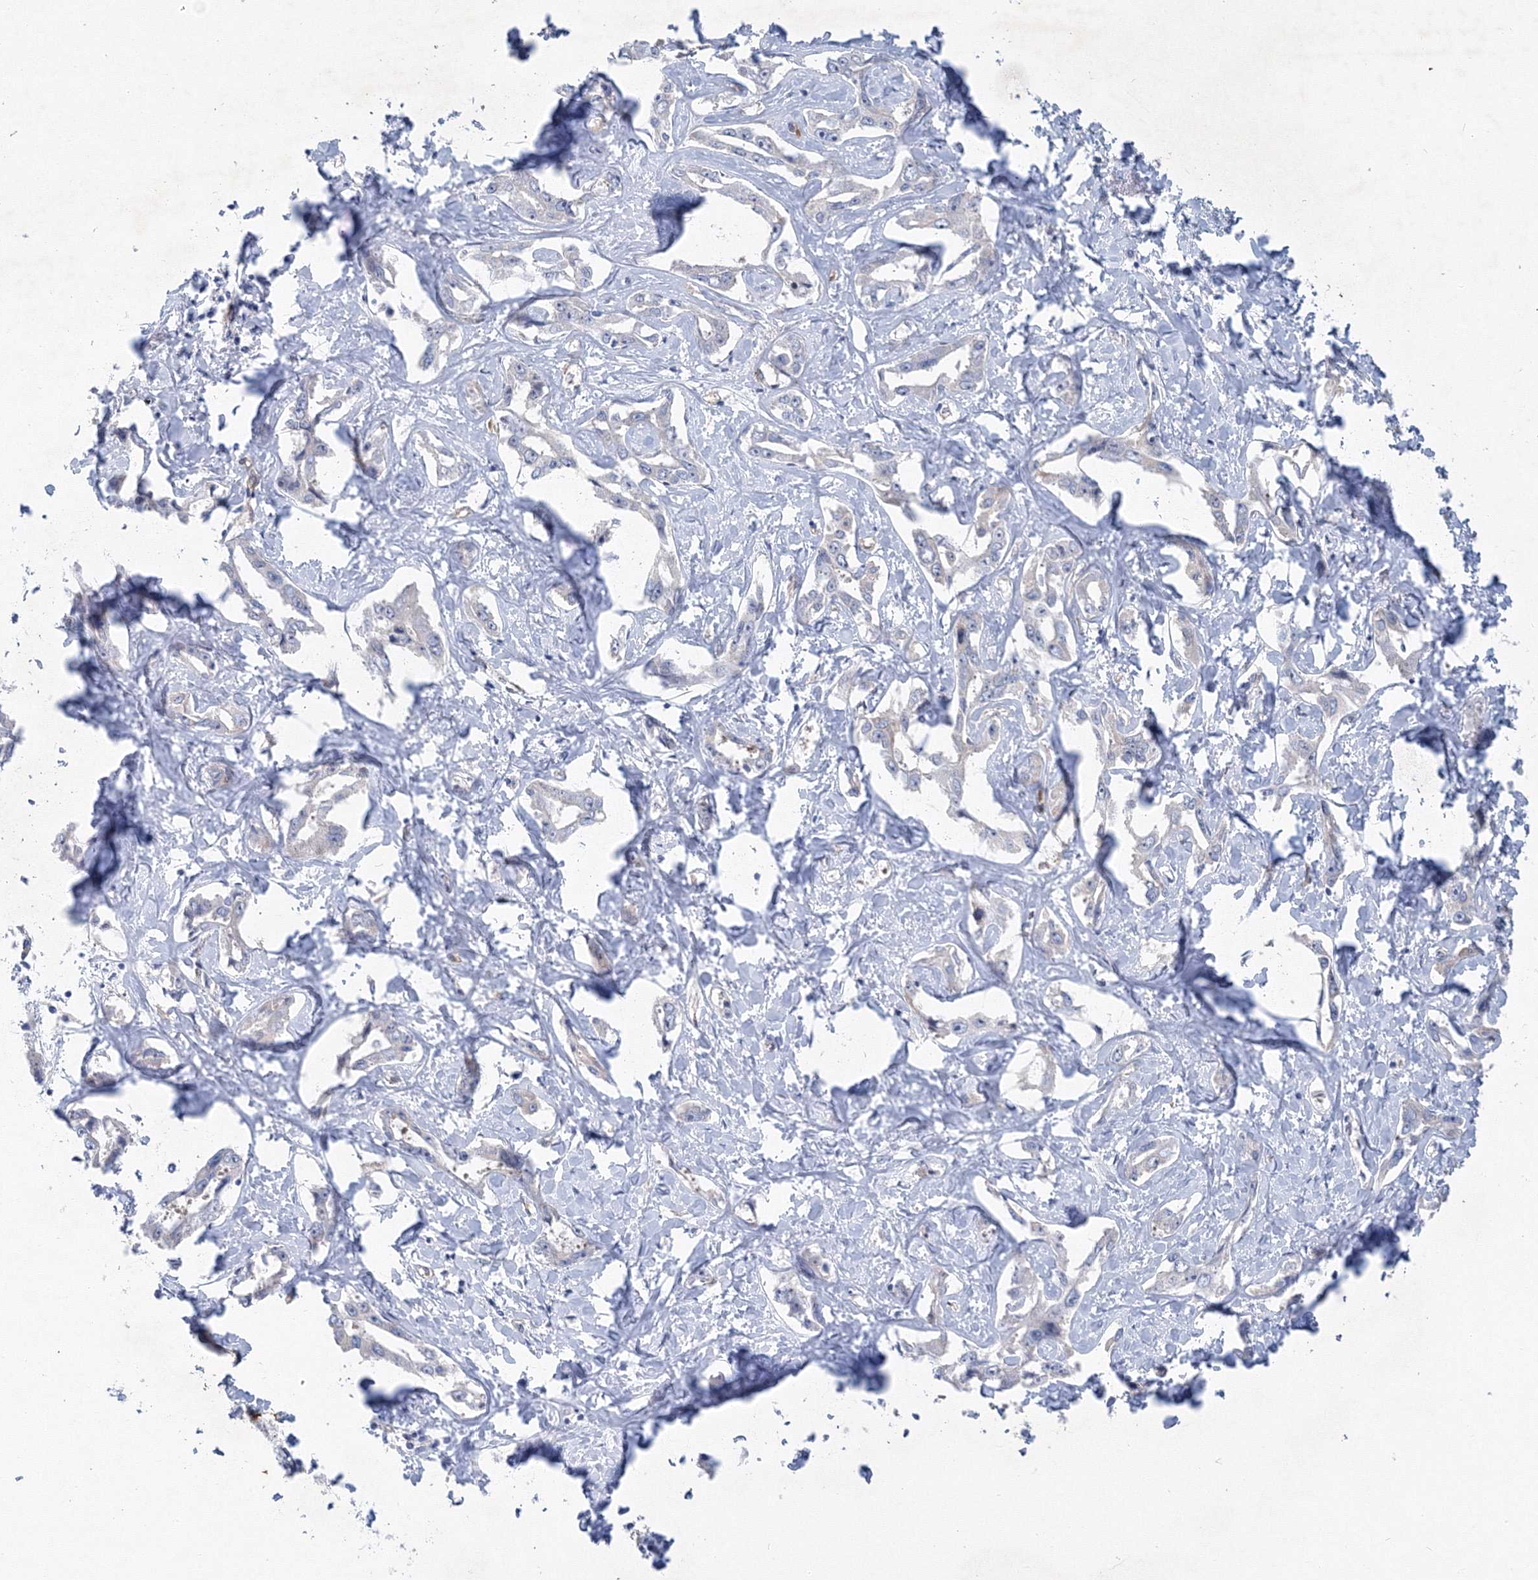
{"staining": {"intensity": "negative", "quantity": "none", "location": "none"}, "tissue": "liver cancer", "cell_type": "Tumor cells", "image_type": "cancer", "snomed": [{"axis": "morphology", "description": "Cholangiocarcinoma"}, {"axis": "topography", "description": "Liver"}], "caption": "DAB immunohistochemical staining of human cholangiocarcinoma (liver) displays no significant expression in tumor cells. Nuclei are stained in blue.", "gene": "TANC1", "patient": {"sex": "male", "age": 59}}